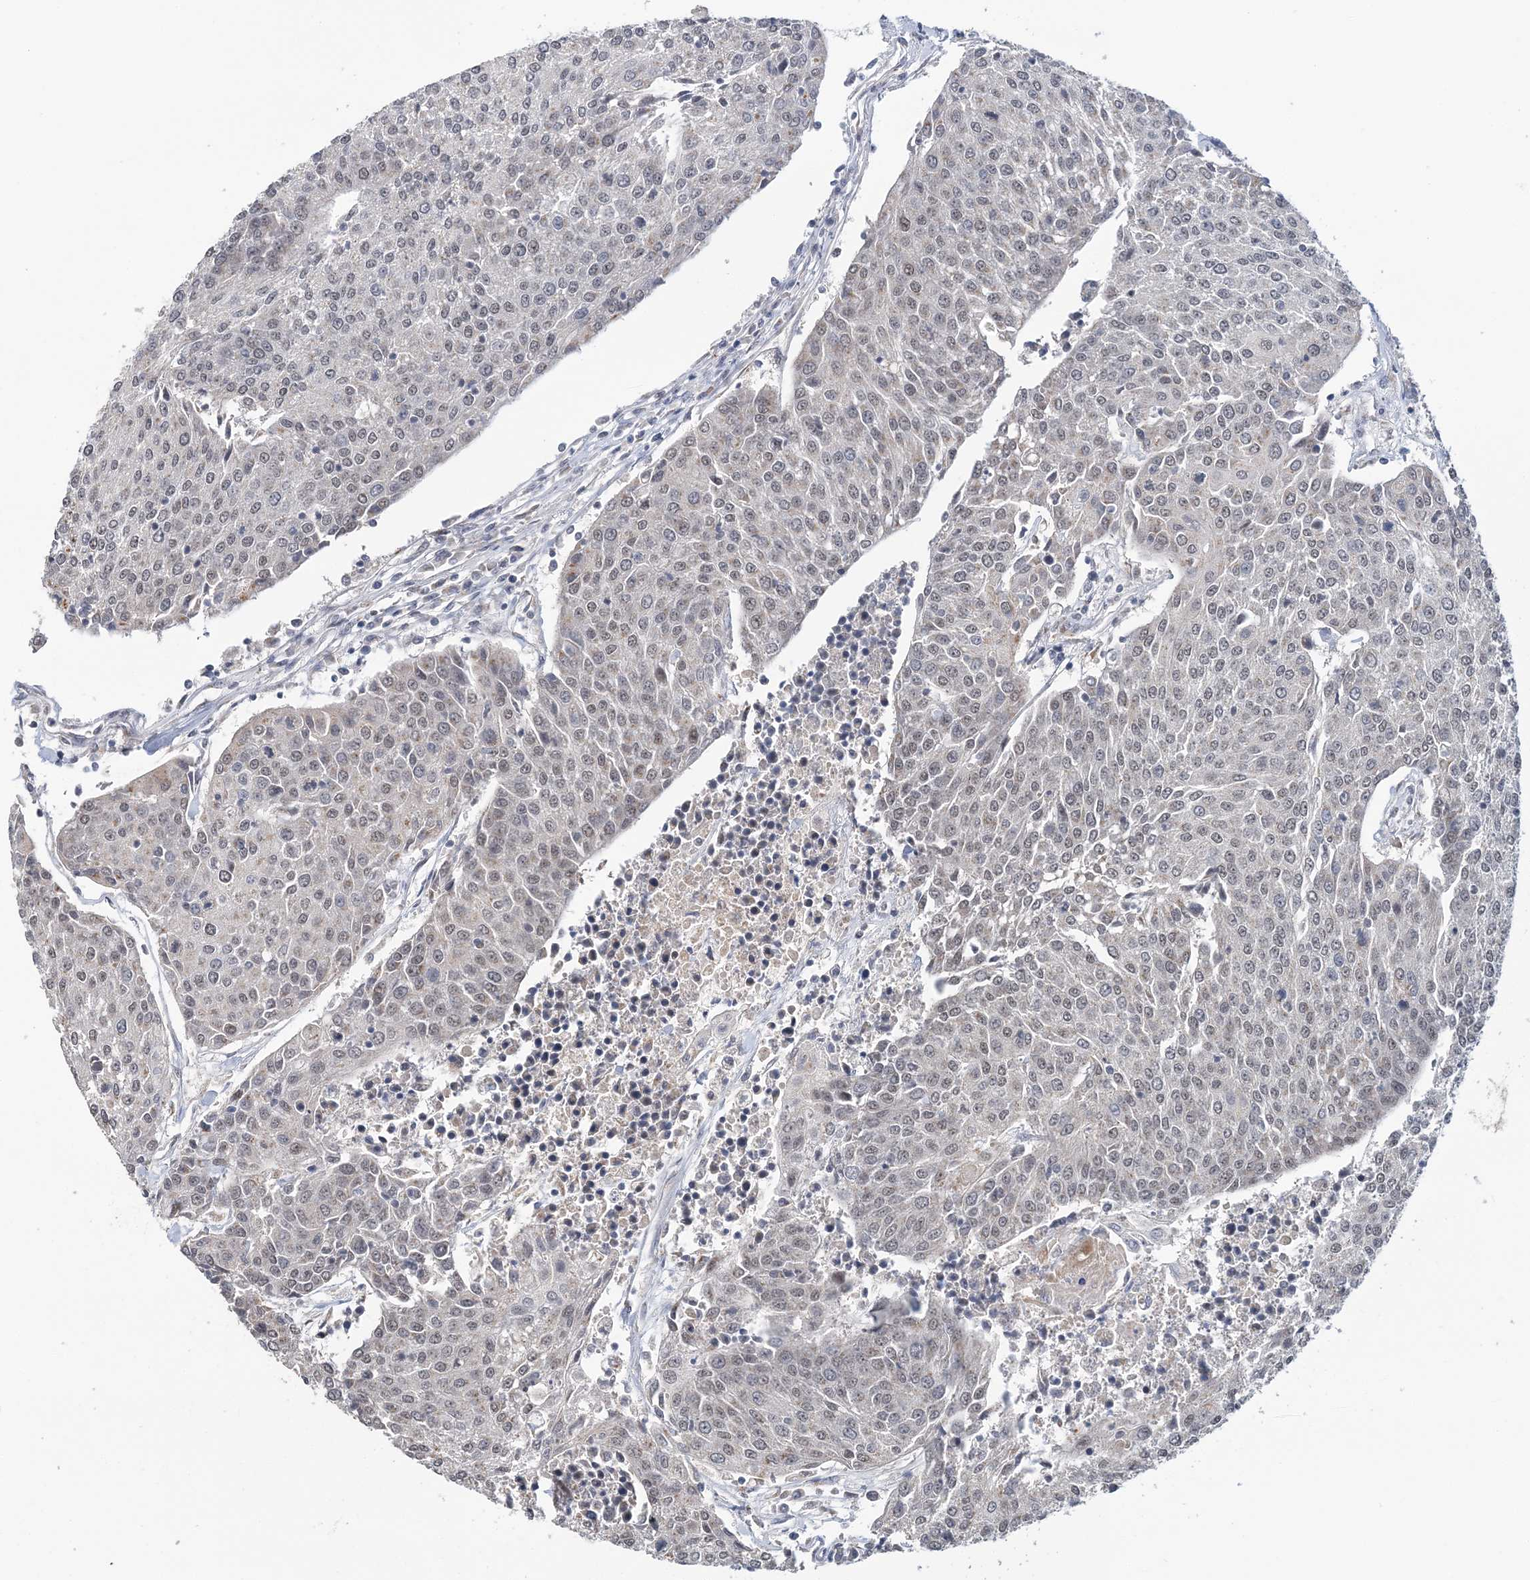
{"staining": {"intensity": "weak", "quantity": "<25%", "location": "nuclear"}, "tissue": "urothelial cancer", "cell_type": "Tumor cells", "image_type": "cancer", "snomed": [{"axis": "morphology", "description": "Urothelial carcinoma, High grade"}, {"axis": "topography", "description": "Urinary bladder"}], "caption": "Urothelial carcinoma (high-grade) was stained to show a protein in brown. There is no significant staining in tumor cells.", "gene": "TSHZ2", "patient": {"sex": "female", "age": 85}}